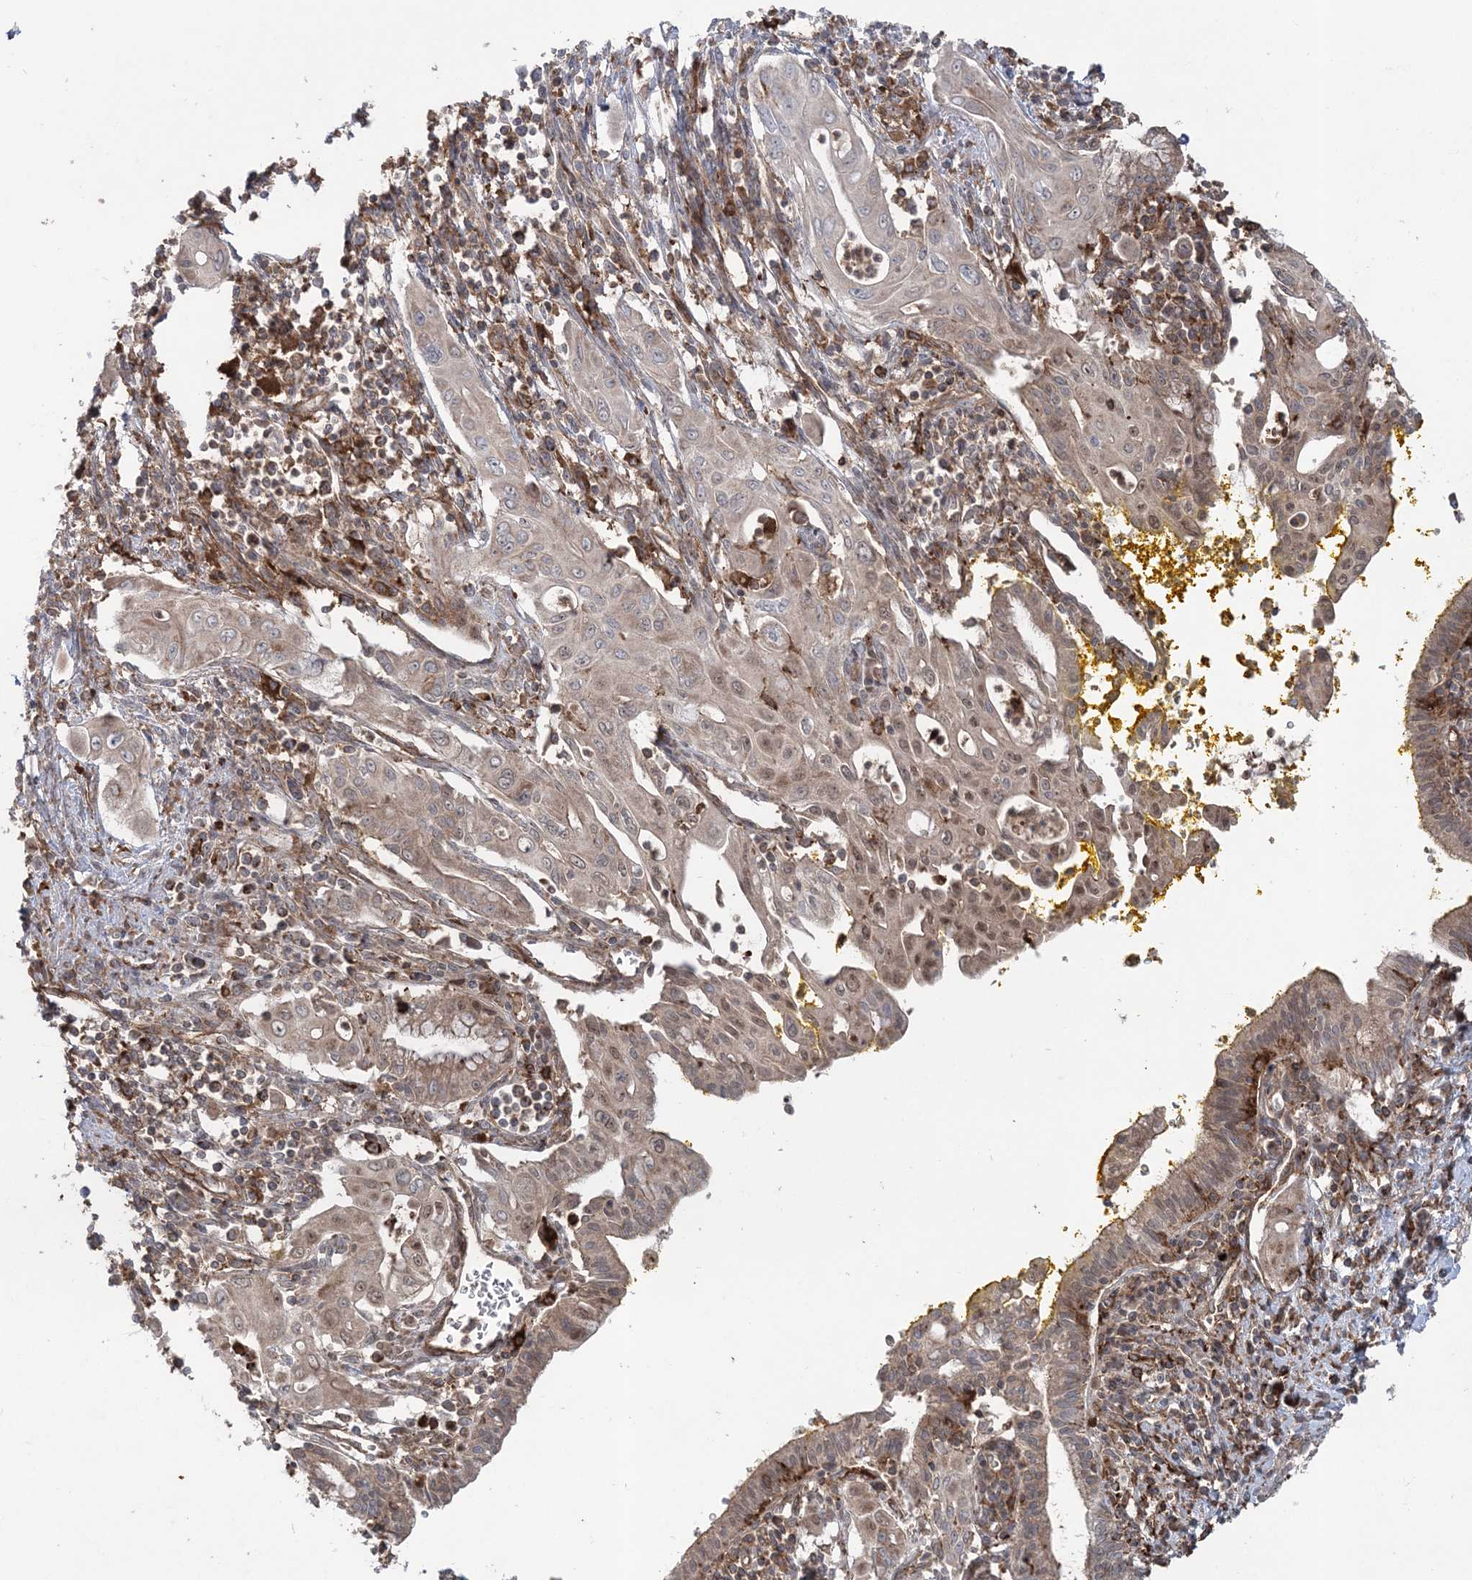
{"staining": {"intensity": "weak", "quantity": ">75%", "location": "cytoplasmic/membranous"}, "tissue": "pancreatic cancer", "cell_type": "Tumor cells", "image_type": "cancer", "snomed": [{"axis": "morphology", "description": "Adenocarcinoma, NOS"}, {"axis": "topography", "description": "Pancreas"}], "caption": "DAB (3,3'-diaminobenzidine) immunohistochemical staining of pancreatic cancer displays weak cytoplasmic/membranous protein expression in approximately >75% of tumor cells.", "gene": "LRPPRC", "patient": {"sex": "male", "age": 58}}